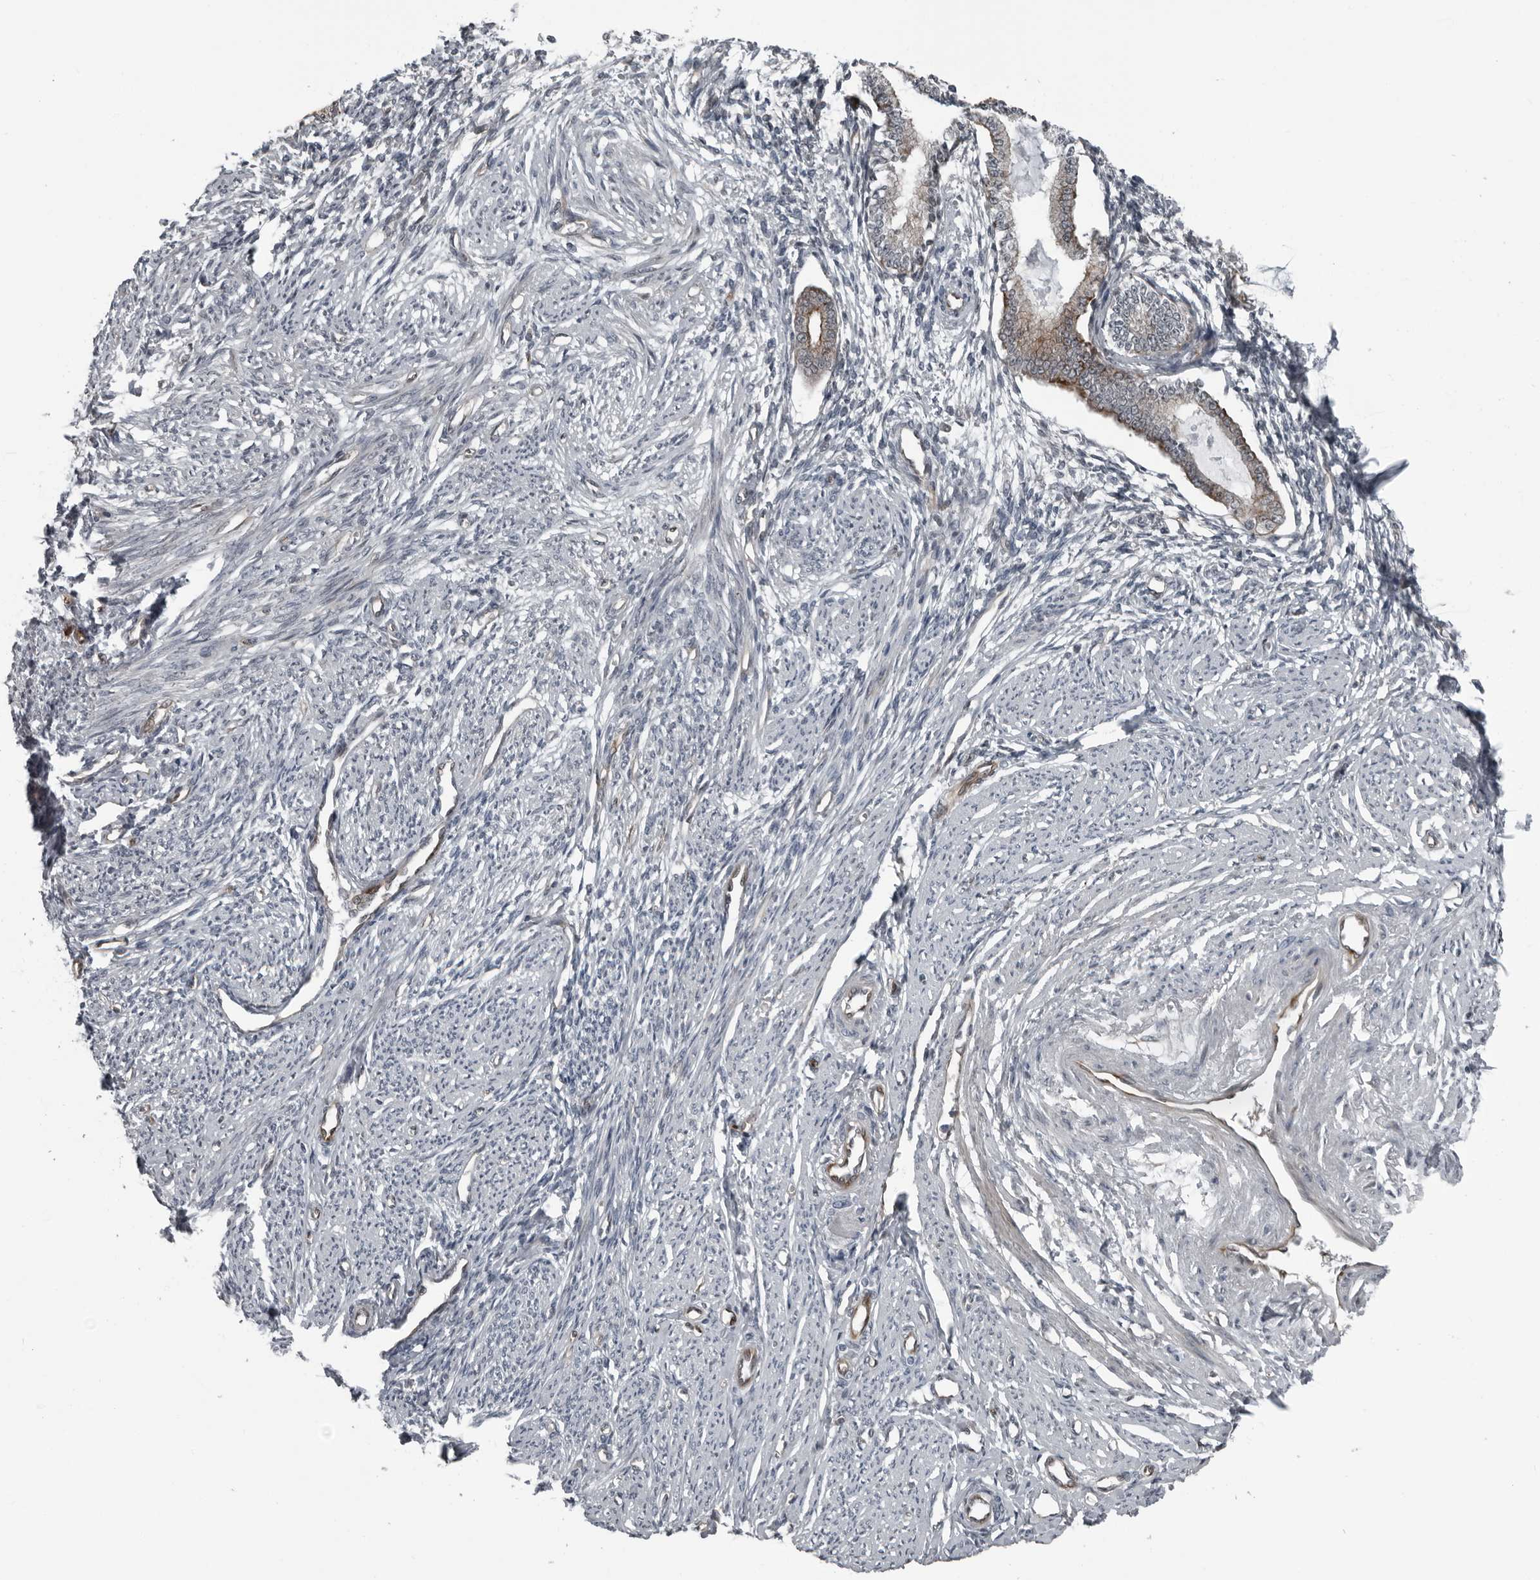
{"staining": {"intensity": "negative", "quantity": "none", "location": "none"}, "tissue": "endometrium", "cell_type": "Cells in endometrial stroma", "image_type": "normal", "snomed": [{"axis": "morphology", "description": "Normal tissue, NOS"}, {"axis": "topography", "description": "Endometrium"}], "caption": "The micrograph displays no staining of cells in endometrial stroma in unremarkable endometrium. The staining was performed using DAB to visualize the protein expression in brown, while the nuclei were stained in blue with hematoxylin (Magnification: 20x).", "gene": "FAM102B", "patient": {"sex": "female", "age": 56}}